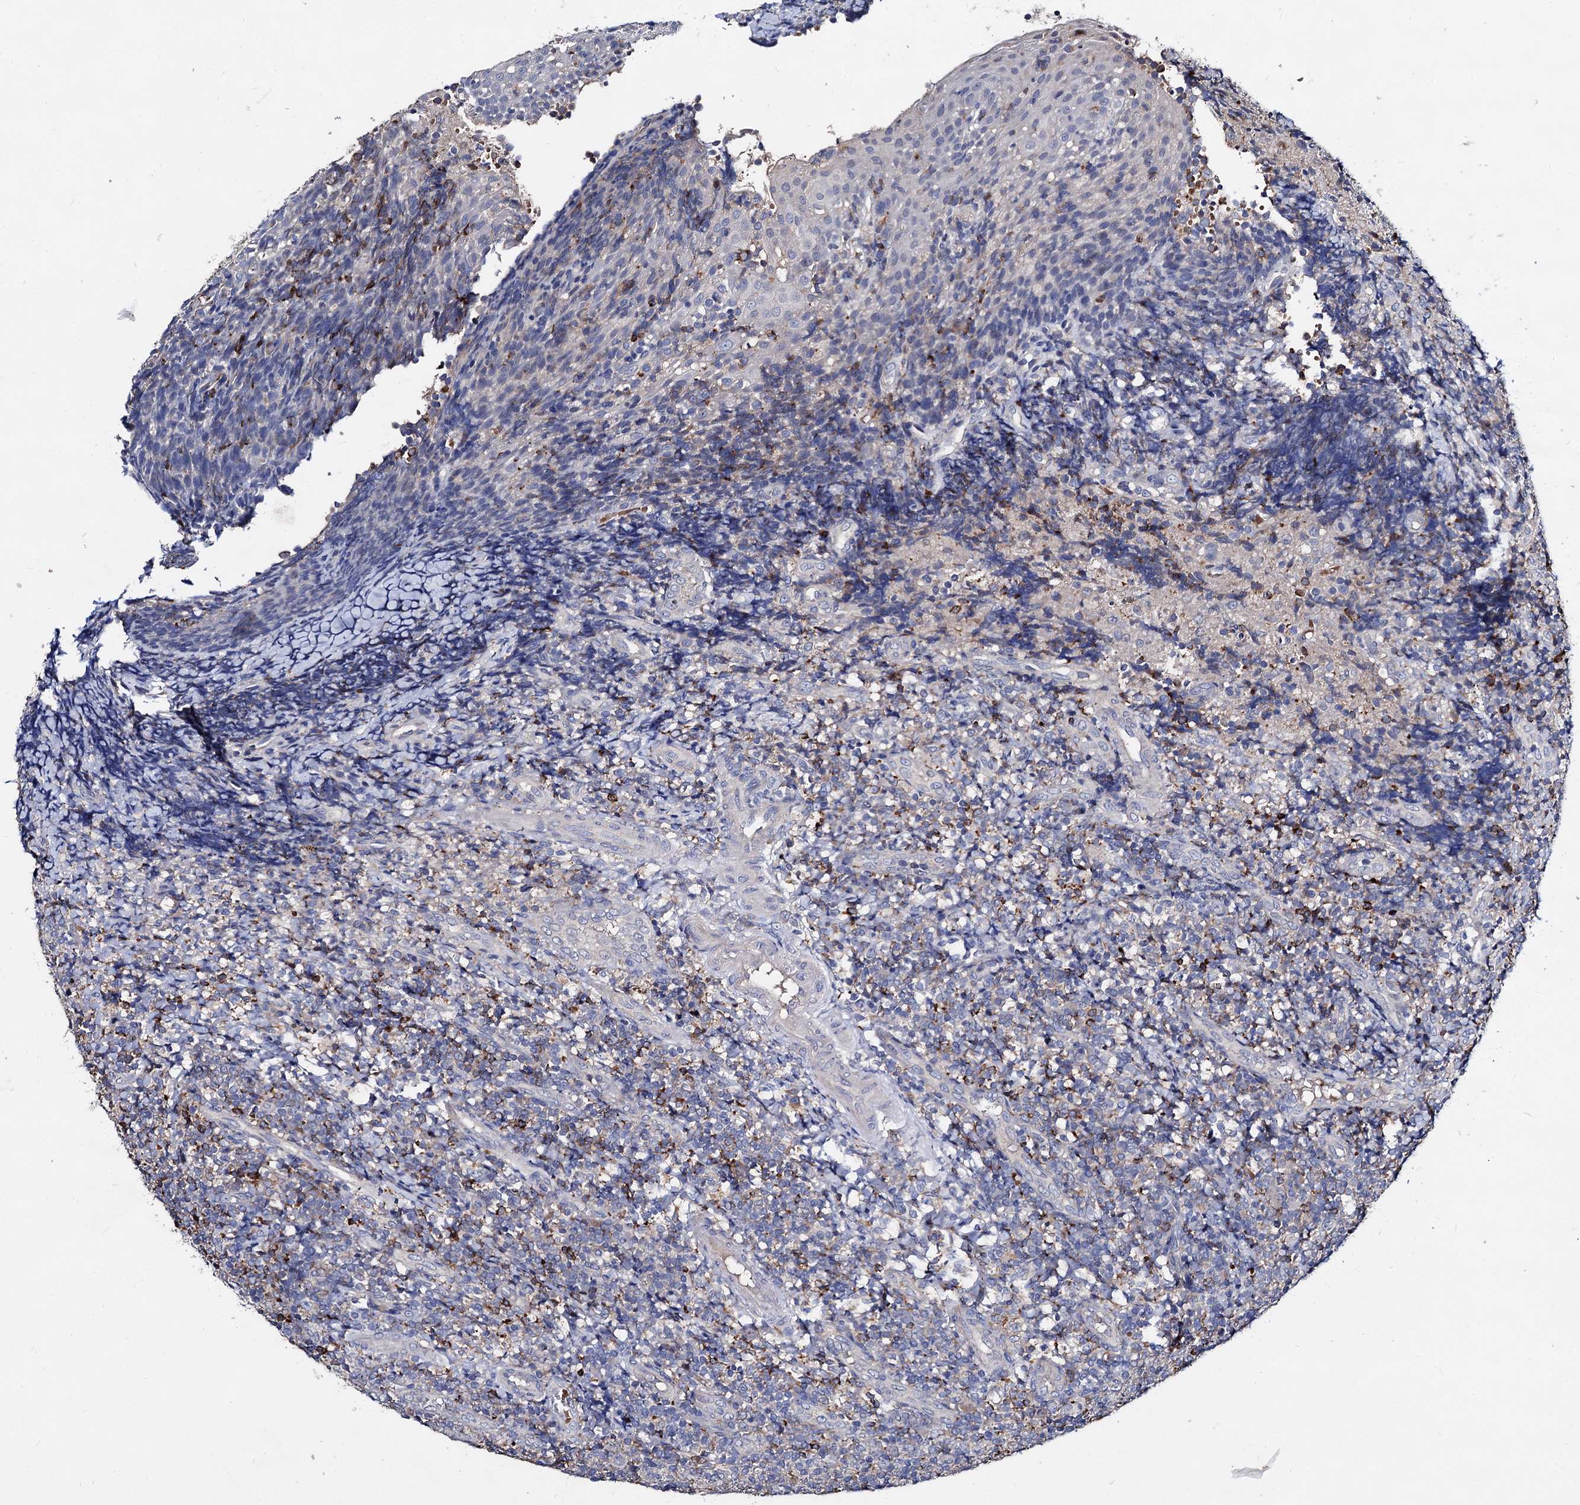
{"staining": {"intensity": "moderate", "quantity": "<25%", "location": "cytoplasmic/membranous"}, "tissue": "tonsil", "cell_type": "Germinal center cells", "image_type": "normal", "snomed": [{"axis": "morphology", "description": "Normal tissue, NOS"}, {"axis": "topography", "description": "Tonsil"}], "caption": "Immunohistochemical staining of benign tonsil shows low levels of moderate cytoplasmic/membranous expression in about <25% of germinal center cells.", "gene": "HVCN1", "patient": {"sex": "female", "age": 19}}